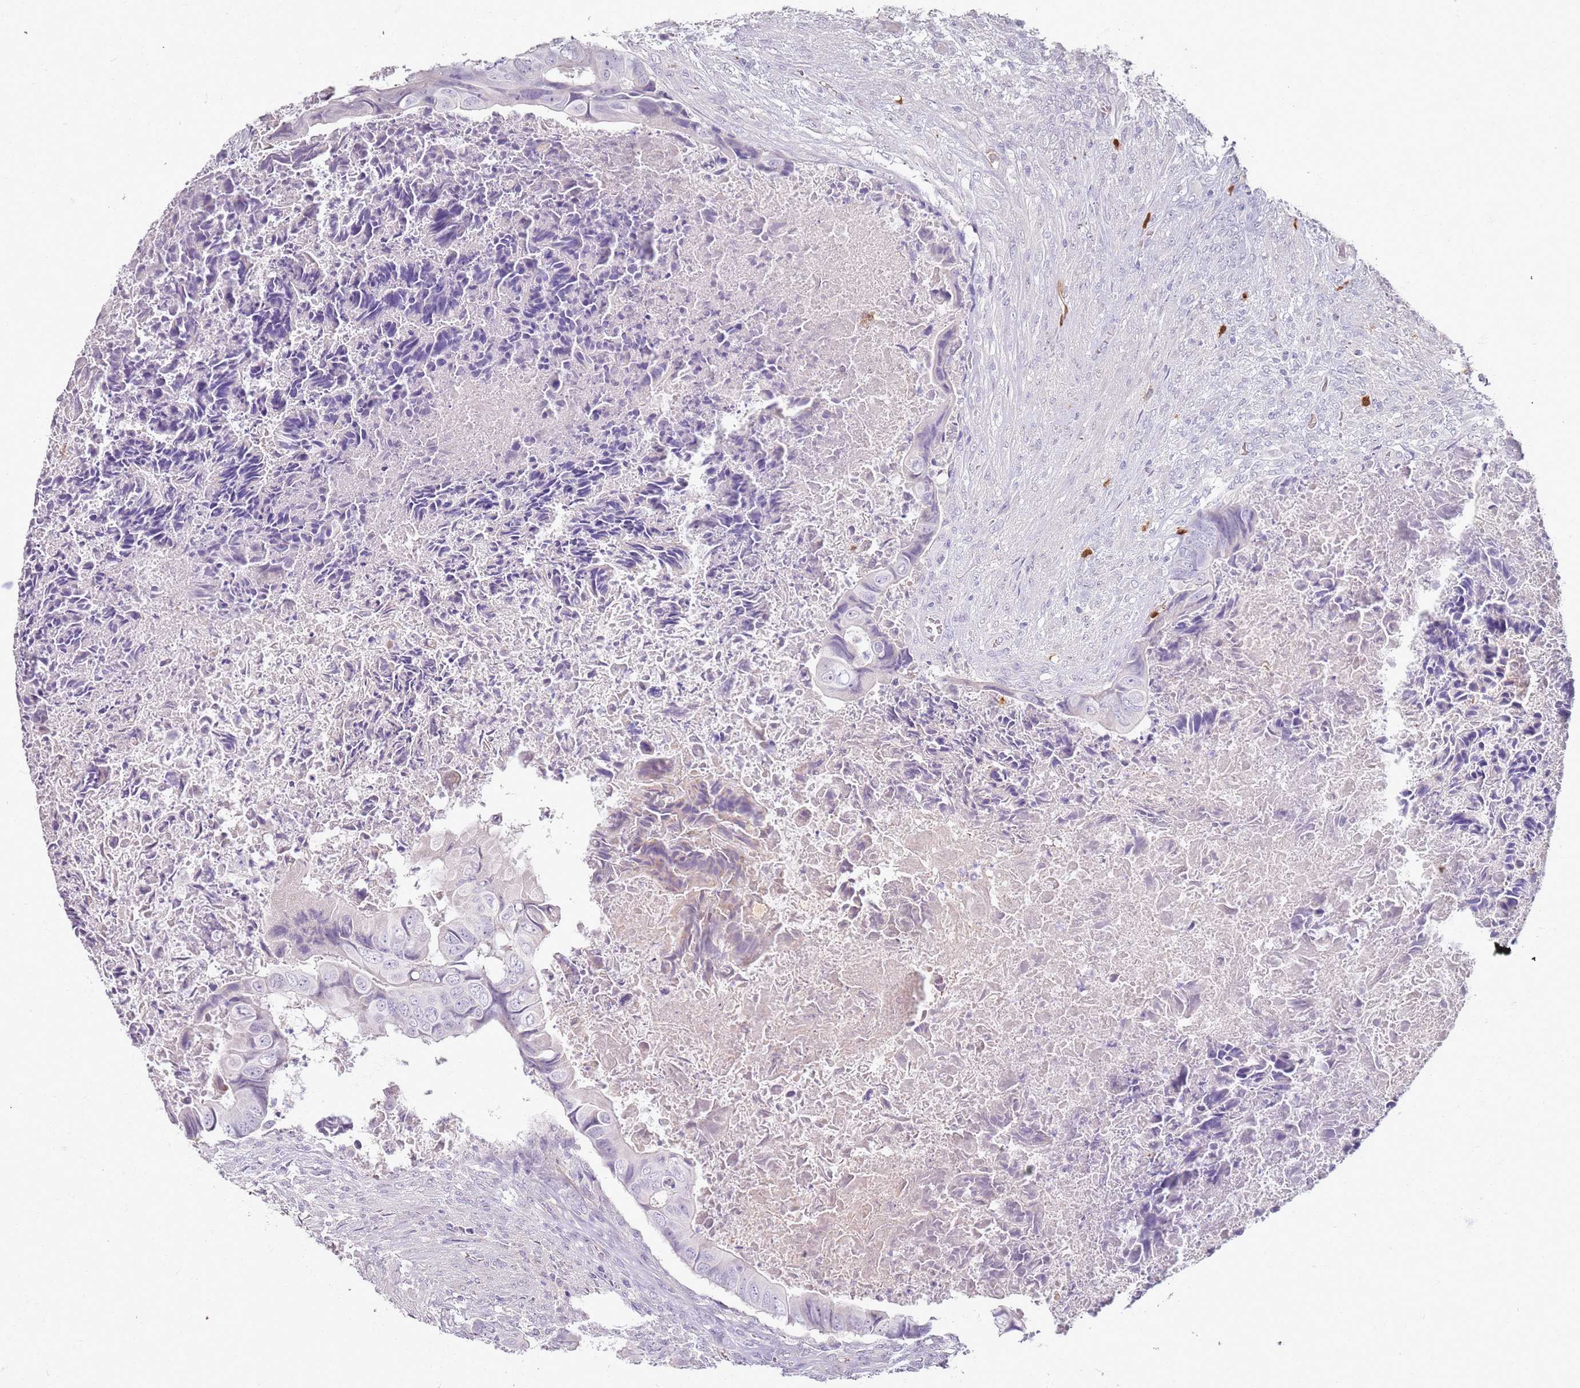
{"staining": {"intensity": "negative", "quantity": "none", "location": "none"}, "tissue": "colorectal cancer", "cell_type": "Tumor cells", "image_type": "cancer", "snomed": [{"axis": "morphology", "description": "Adenocarcinoma, NOS"}, {"axis": "topography", "description": "Rectum"}], "caption": "Adenocarcinoma (colorectal) was stained to show a protein in brown. There is no significant staining in tumor cells. (Immunohistochemistry (ihc), brightfield microscopy, high magnification).", "gene": "CD40LG", "patient": {"sex": "female", "age": 78}}